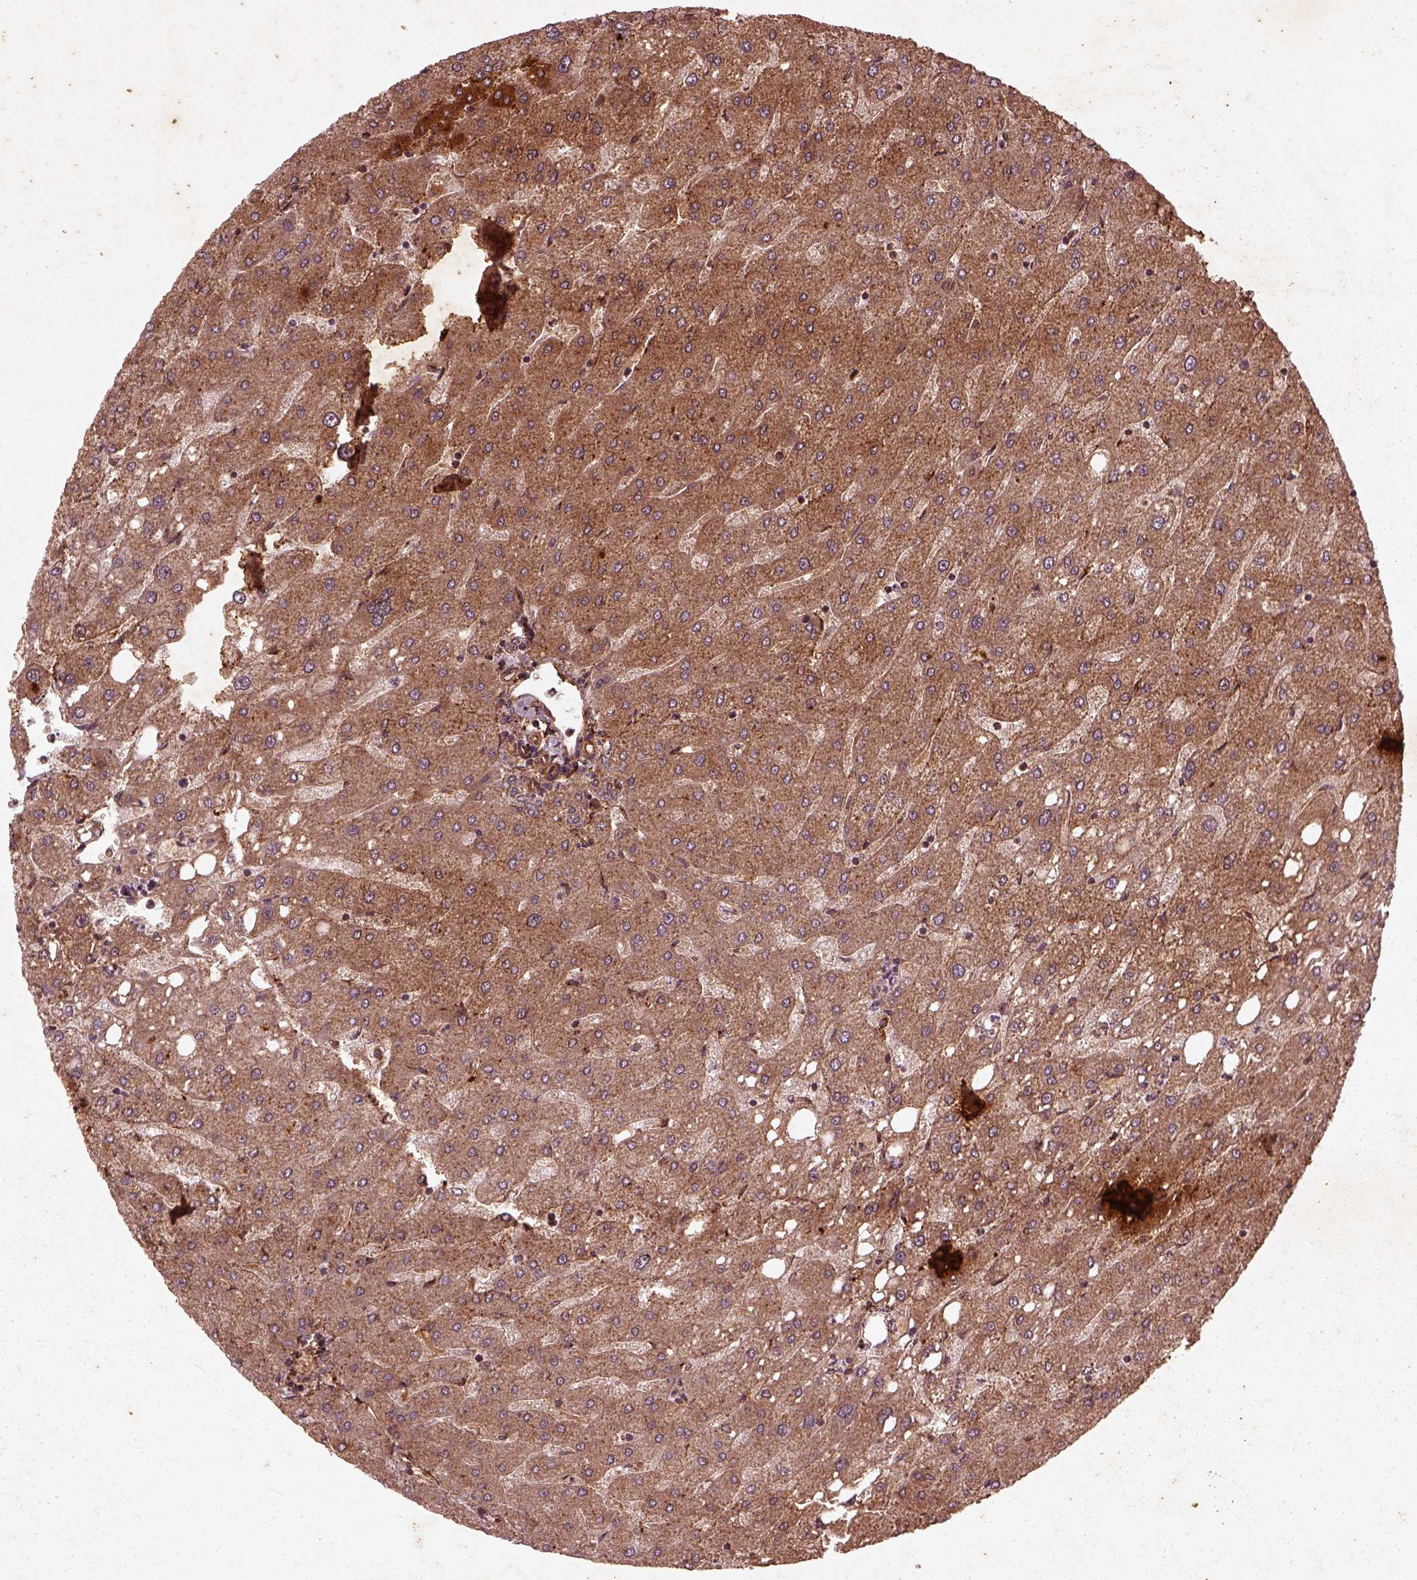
{"staining": {"intensity": "weak", "quantity": "25%-75%", "location": "cytoplasmic/membranous"}, "tissue": "liver", "cell_type": "Cholangiocytes", "image_type": "normal", "snomed": [{"axis": "morphology", "description": "Normal tissue, NOS"}, {"axis": "topography", "description": "Liver"}], "caption": "Immunohistochemical staining of benign liver exhibits weak cytoplasmic/membranous protein staining in about 25%-75% of cholangiocytes.", "gene": "ENSG00000285130", "patient": {"sex": "male", "age": 67}}